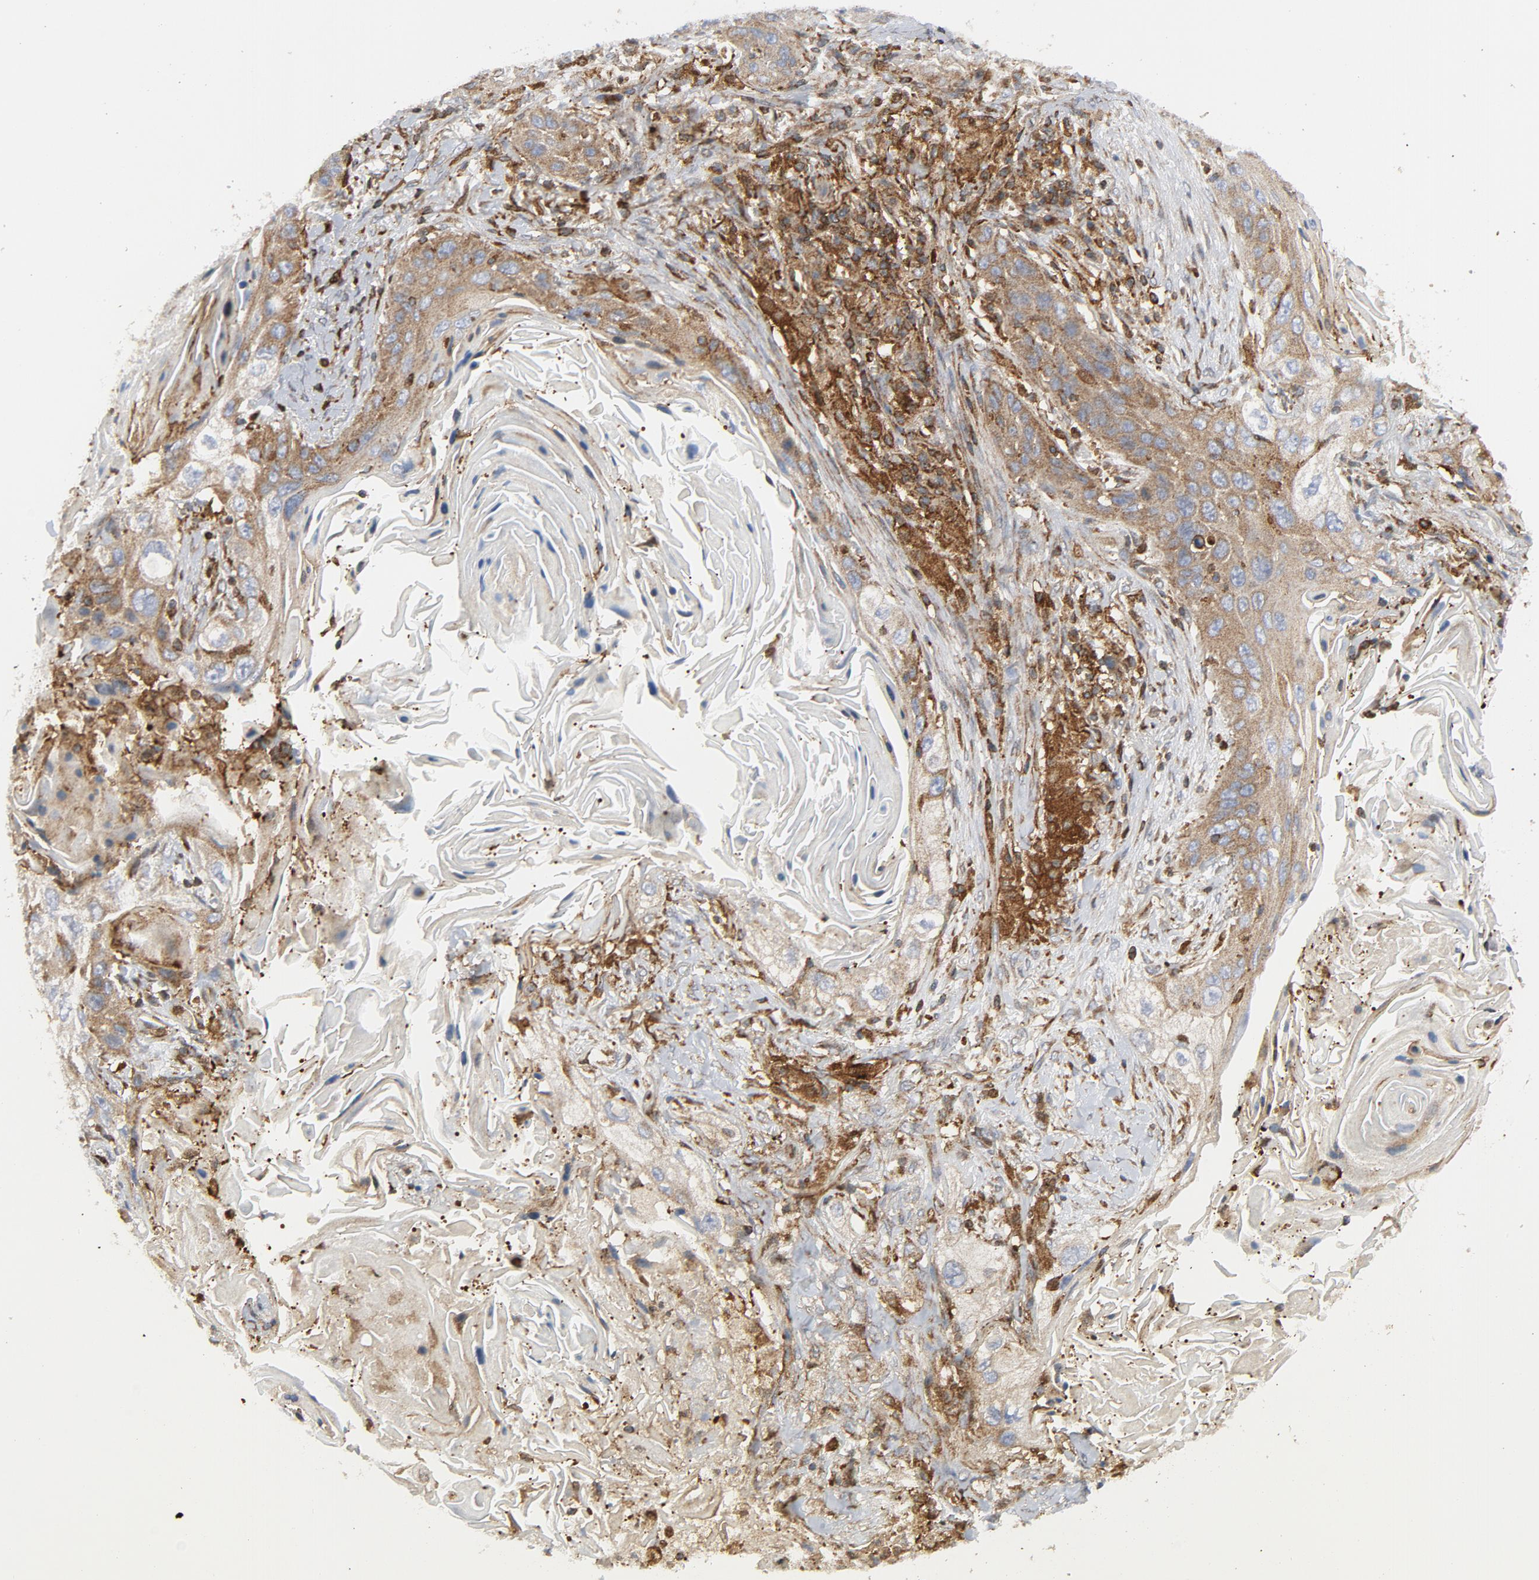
{"staining": {"intensity": "moderate", "quantity": ">75%", "location": "cytoplasmic/membranous"}, "tissue": "lung cancer", "cell_type": "Tumor cells", "image_type": "cancer", "snomed": [{"axis": "morphology", "description": "Squamous cell carcinoma, NOS"}, {"axis": "topography", "description": "Lung"}], "caption": "A medium amount of moderate cytoplasmic/membranous expression is seen in about >75% of tumor cells in lung cancer tissue. Using DAB (brown) and hematoxylin (blue) stains, captured at high magnification using brightfield microscopy.", "gene": "YES1", "patient": {"sex": "female", "age": 67}}